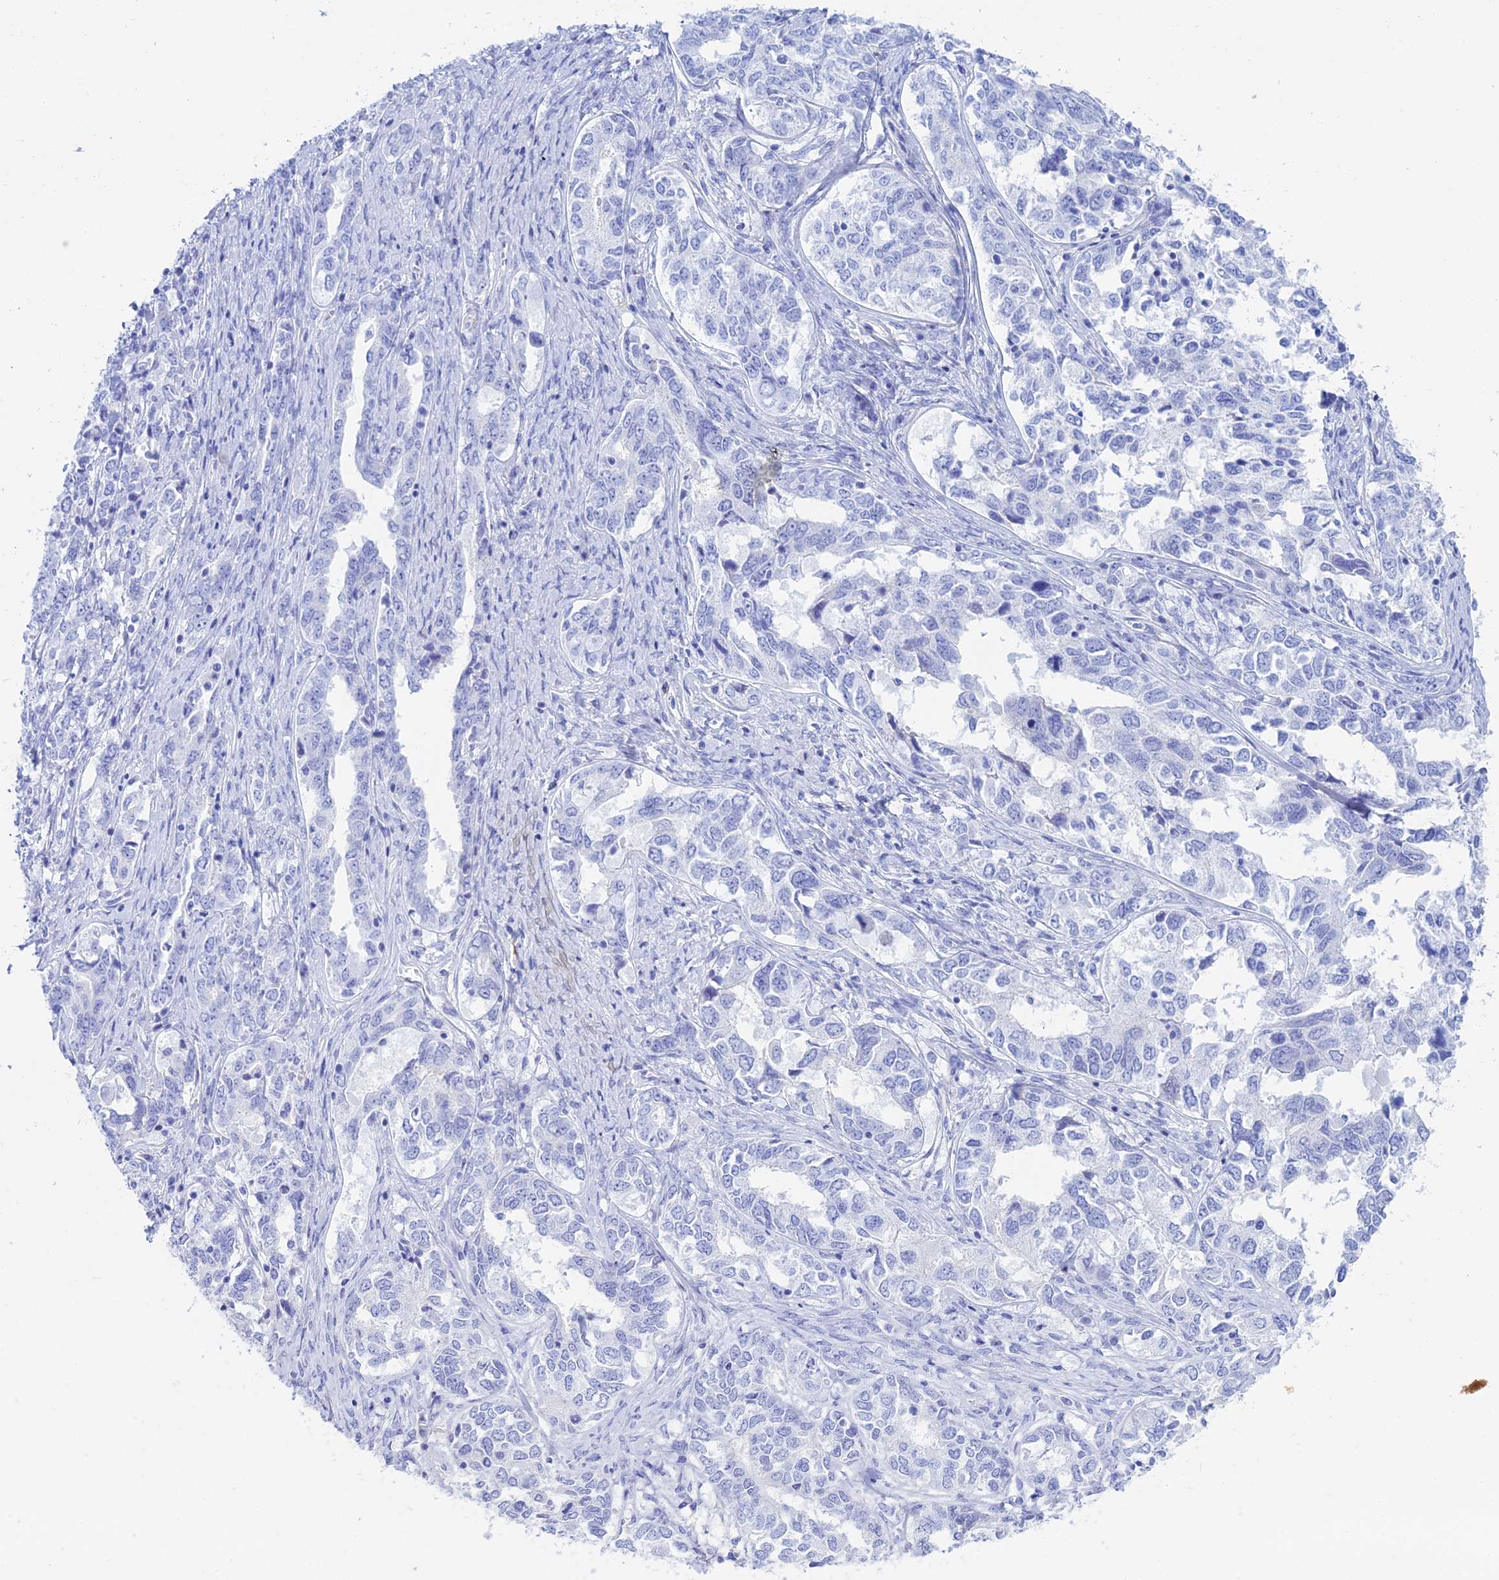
{"staining": {"intensity": "negative", "quantity": "none", "location": "none"}, "tissue": "ovarian cancer", "cell_type": "Tumor cells", "image_type": "cancer", "snomed": [{"axis": "morphology", "description": "Carcinoma, endometroid"}, {"axis": "topography", "description": "Ovary"}], "caption": "High magnification brightfield microscopy of ovarian cancer stained with DAB (3,3'-diaminobenzidine) (brown) and counterstained with hematoxylin (blue): tumor cells show no significant expression.", "gene": "ERICH4", "patient": {"sex": "female", "age": 62}}